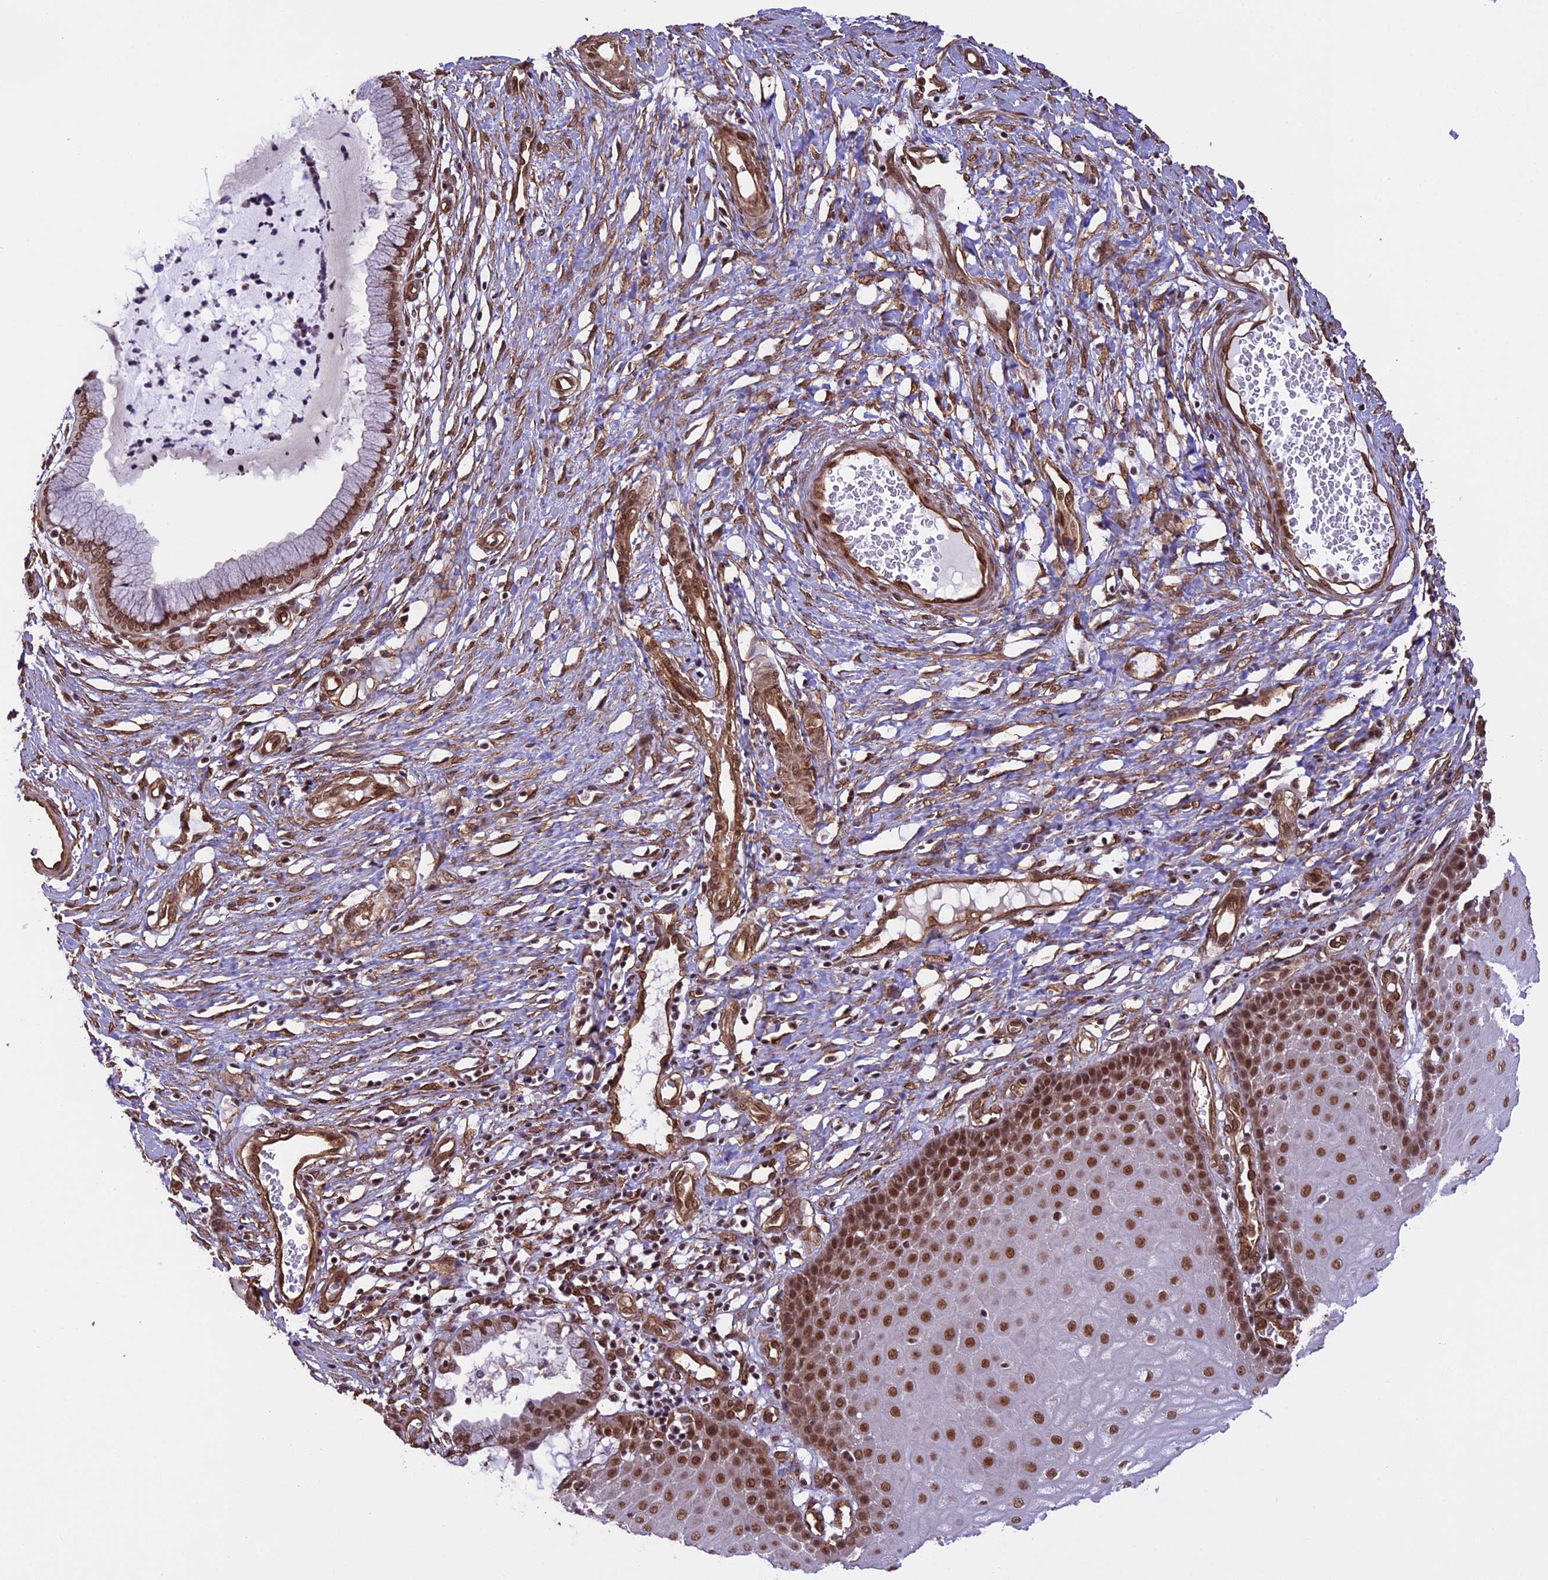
{"staining": {"intensity": "strong", "quantity": ">75%", "location": "nuclear"}, "tissue": "cervix", "cell_type": "Glandular cells", "image_type": "normal", "snomed": [{"axis": "morphology", "description": "Normal tissue, NOS"}, {"axis": "topography", "description": "Cervix"}], "caption": "Cervix stained with DAB immunohistochemistry (IHC) shows high levels of strong nuclear positivity in approximately >75% of glandular cells. (DAB (3,3'-diaminobenzidine) IHC with brightfield microscopy, high magnification).", "gene": "MPHOSPH8", "patient": {"sex": "female", "age": 55}}